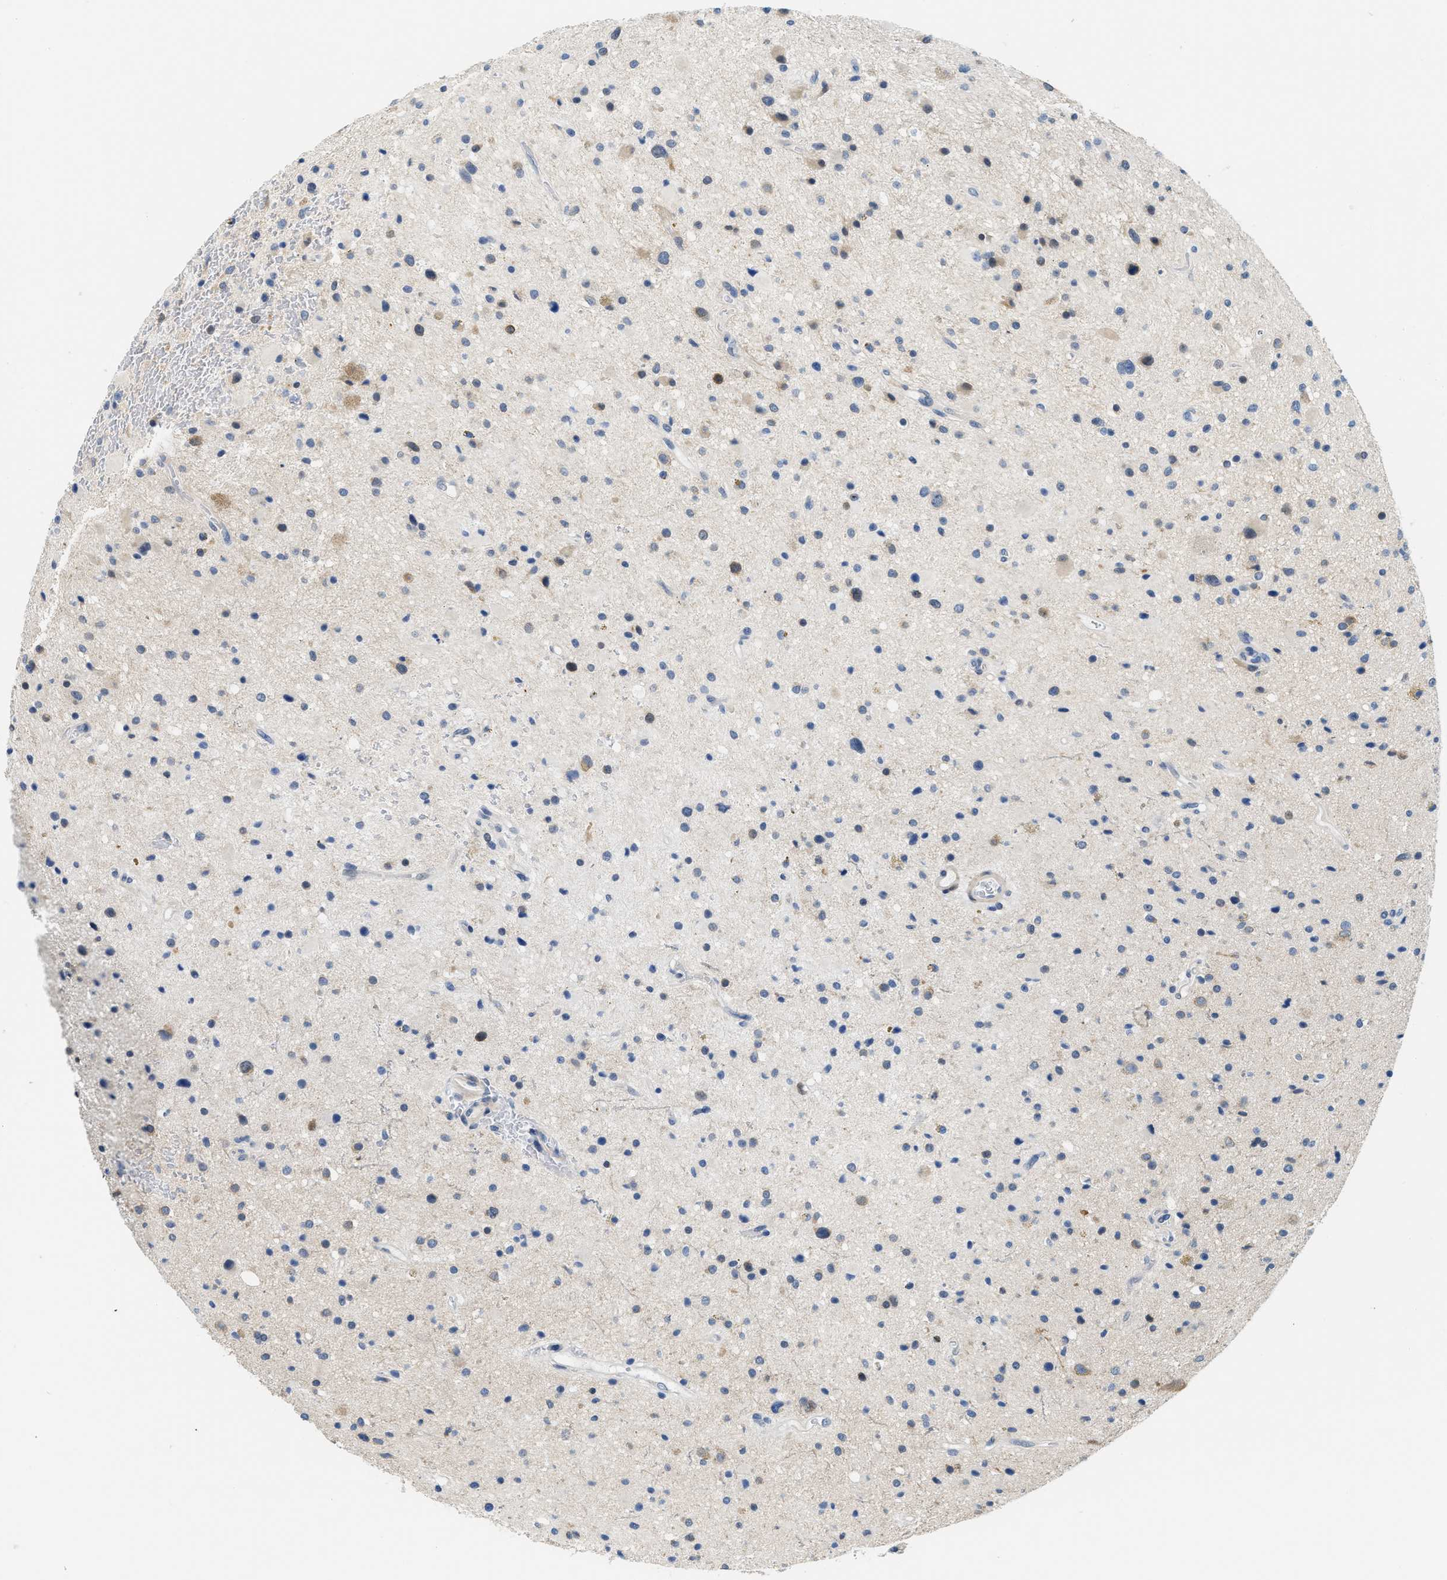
{"staining": {"intensity": "weak", "quantity": "<25%", "location": "cytoplasmic/membranous"}, "tissue": "glioma", "cell_type": "Tumor cells", "image_type": "cancer", "snomed": [{"axis": "morphology", "description": "Glioma, malignant, High grade"}, {"axis": "topography", "description": "Brain"}], "caption": "An image of human glioma is negative for staining in tumor cells. Brightfield microscopy of immunohistochemistry (IHC) stained with DAB (brown) and hematoxylin (blue), captured at high magnification.", "gene": "CLGN", "patient": {"sex": "male", "age": 33}}